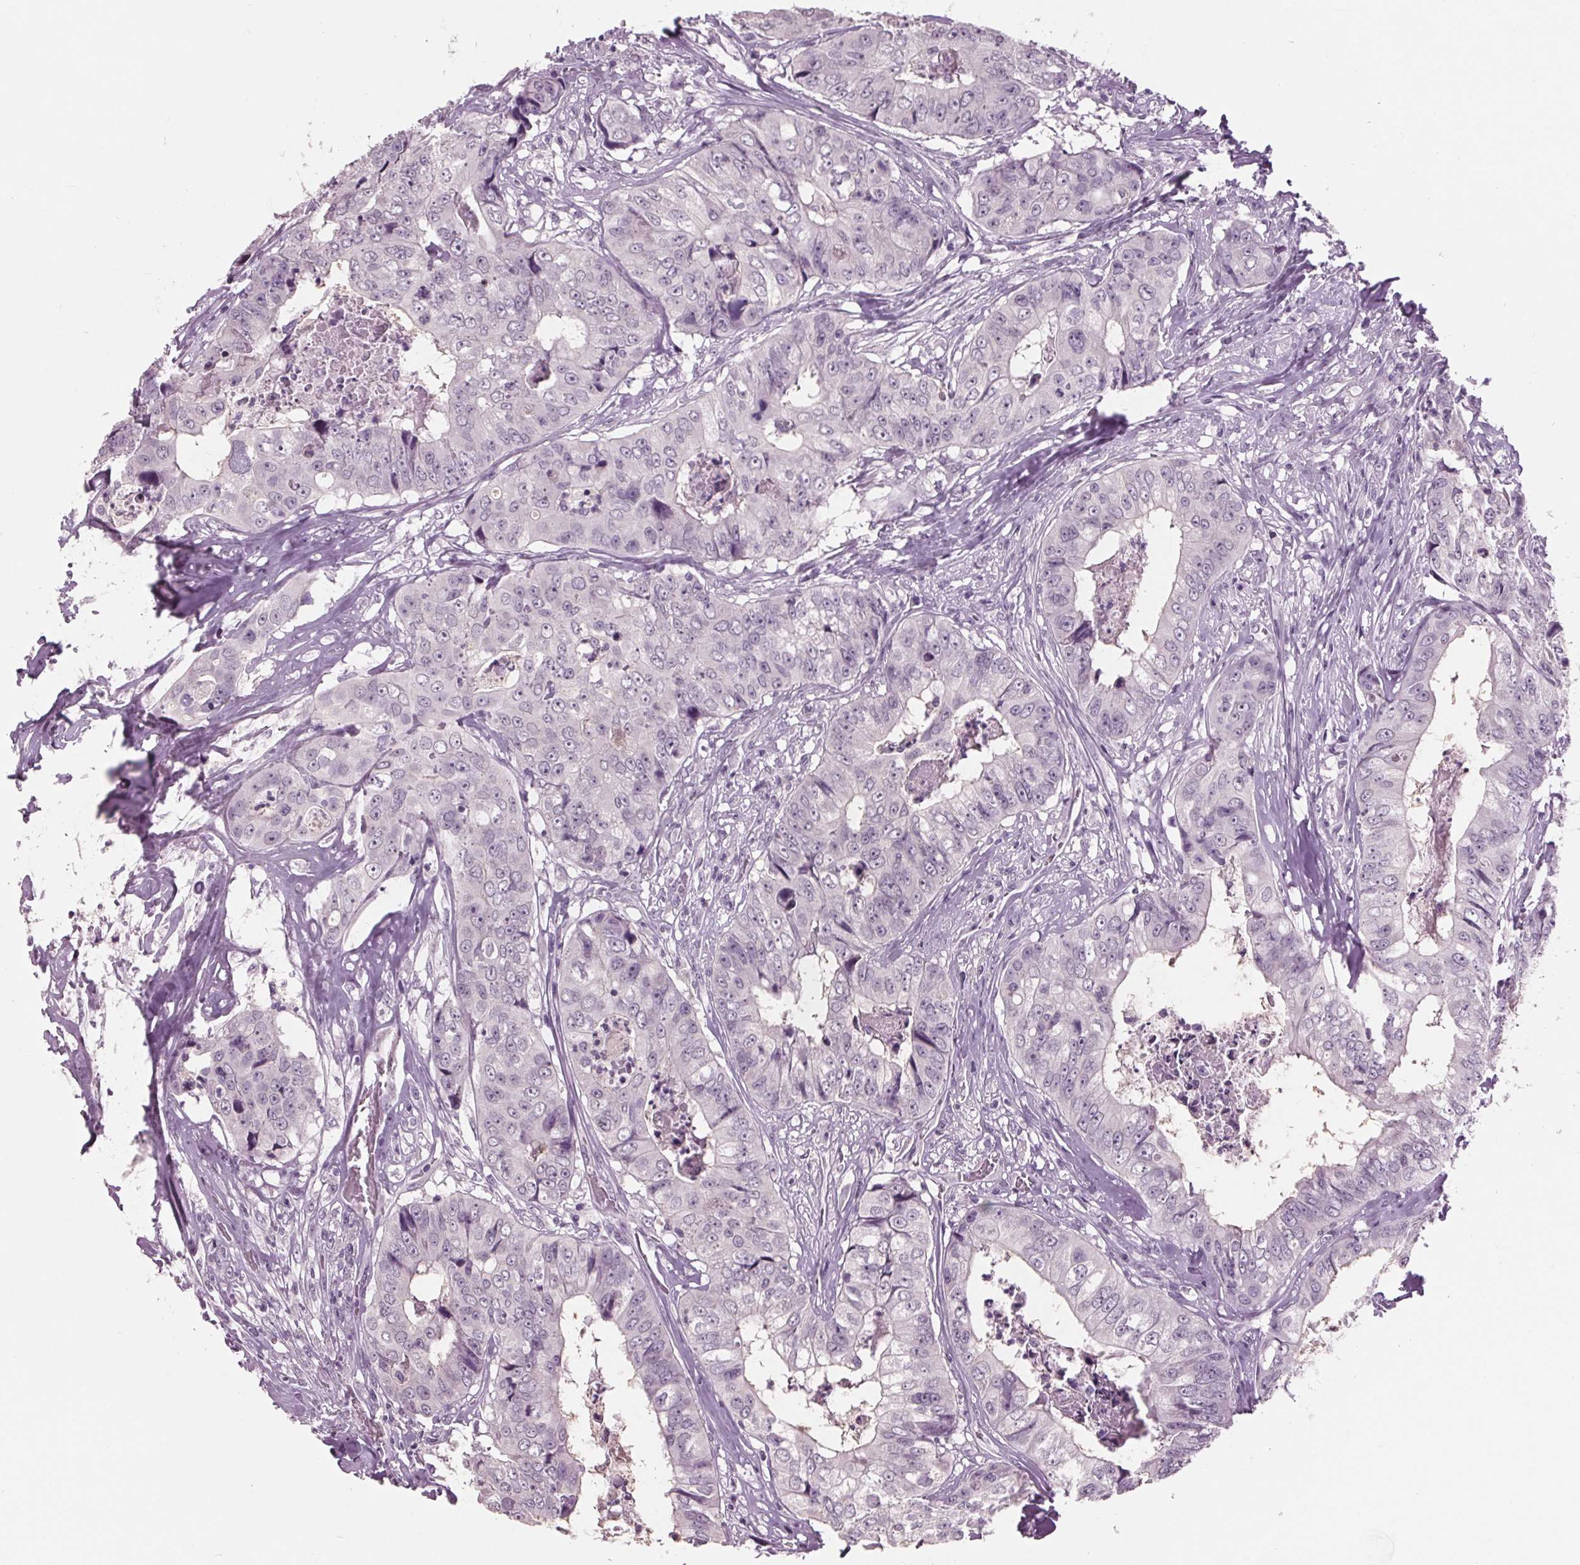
{"staining": {"intensity": "negative", "quantity": "none", "location": "none"}, "tissue": "colorectal cancer", "cell_type": "Tumor cells", "image_type": "cancer", "snomed": [{"axis": "morphology", "description": "Adenocarcinoma, NOS"}, {"axis": "topography", "description": "Rectum"}], "caption": "Immunohistochemistry (IHC) histopathology image of colorectal cancer stained for a protein (brown), which shows no positivity in tumor cells. Nuclei are stained in blue.", "gene": "AMBP", "patient": {"sex": "female", "age": 62}}